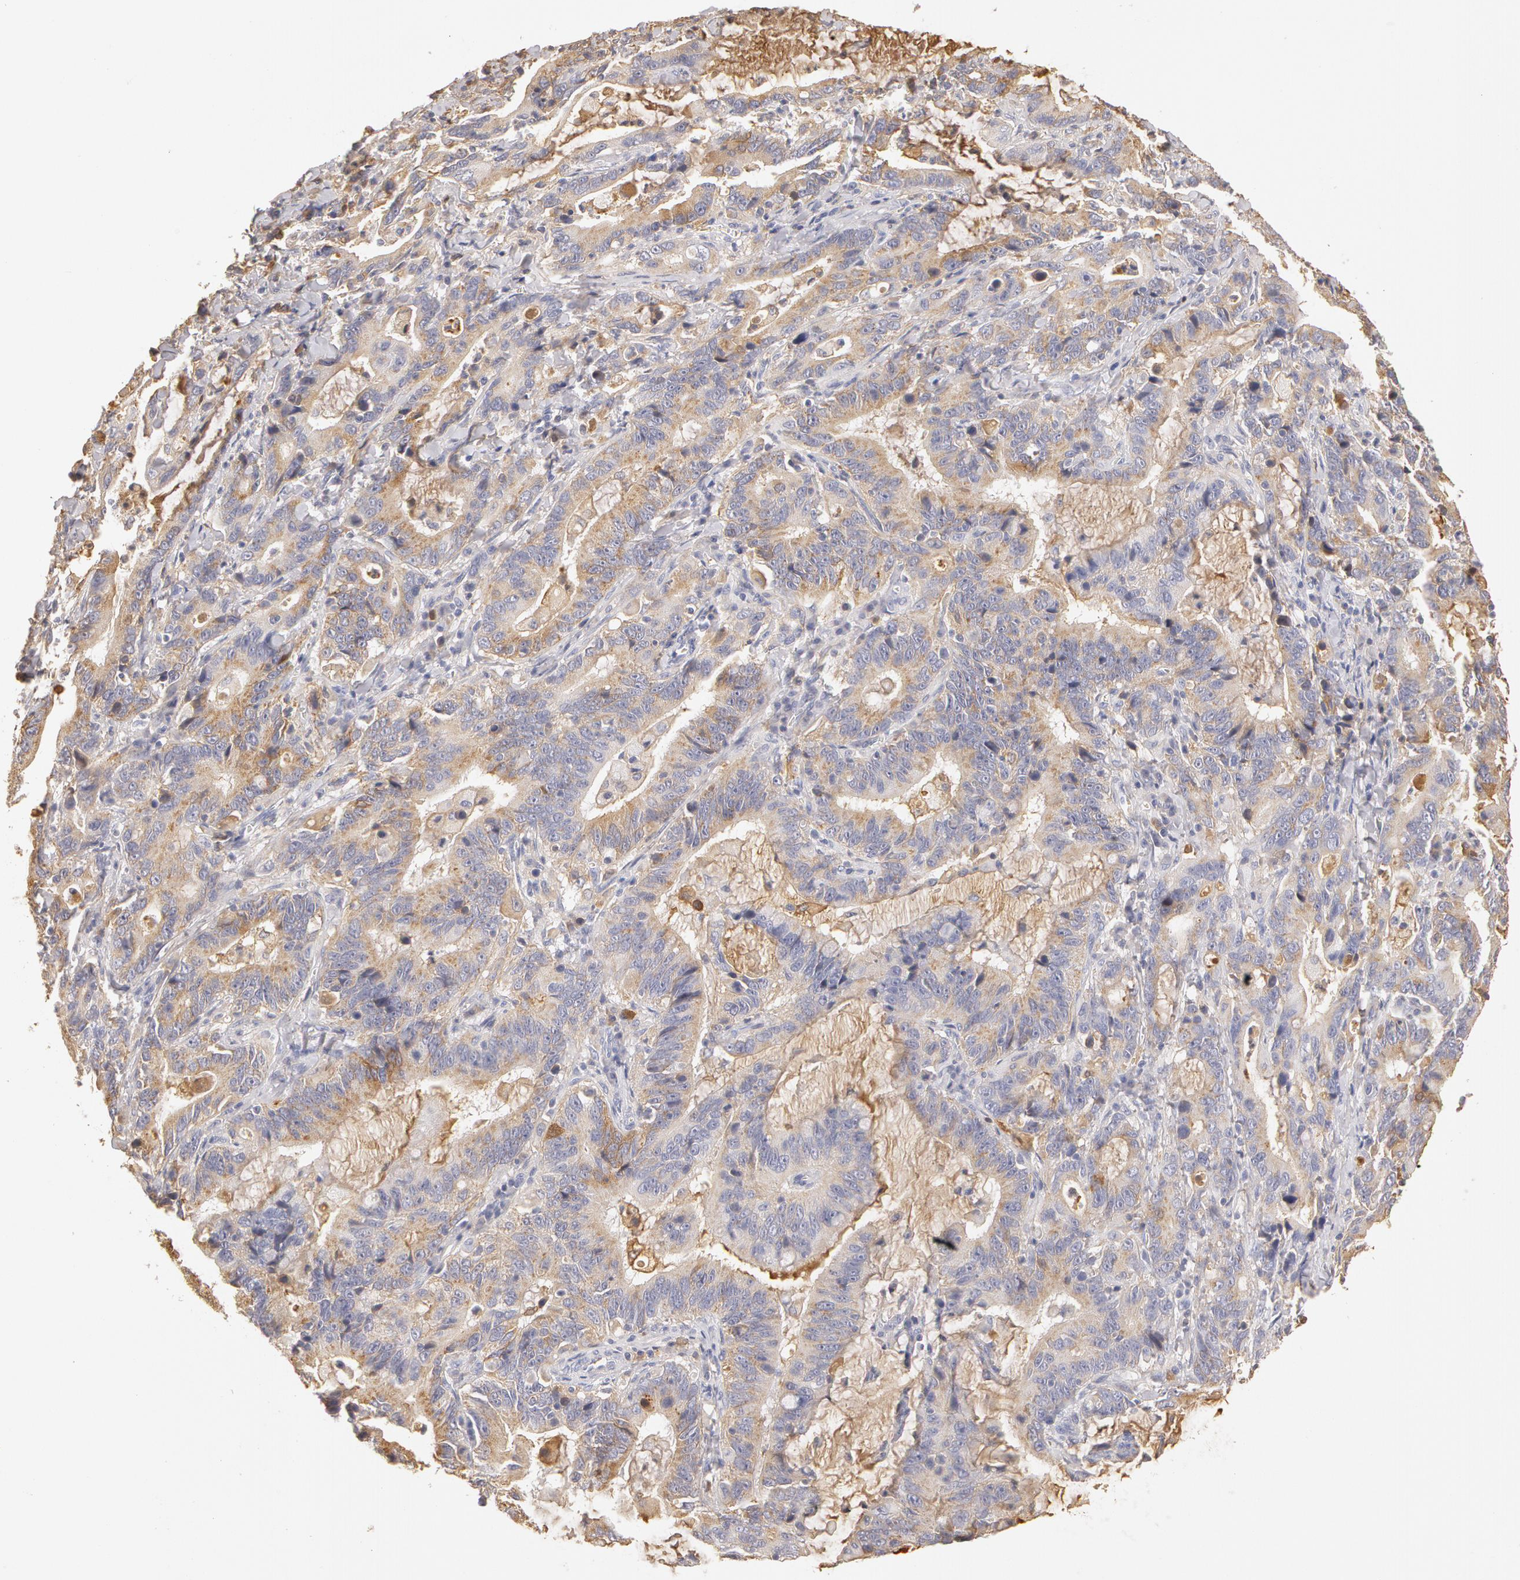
{"staining": {"intensity": "negative", "quantity": "none", "location": "none"}, "tissue": "stomach cancer", "cell_type": "Tumor cells", "image_type": "cancer", "snomed": [{"axis": "morphology", "description": "Adenocarcinoma, NOS"}, {"axis": "topography", "description": "Stomach, upper"}], "caption": "Immunohistochemical staining of stomach cancer (adenocarcinoma) reveals no significant staining in tumor cells. (Stains: DAB (3,3'-diaminobenzidine) immunohistochemistry with hematoxylin counter stain, Microscopy: brightfield microscopy at high magnification).", "gene": "TF", "patient": {"sex": "male", "age": 63}}